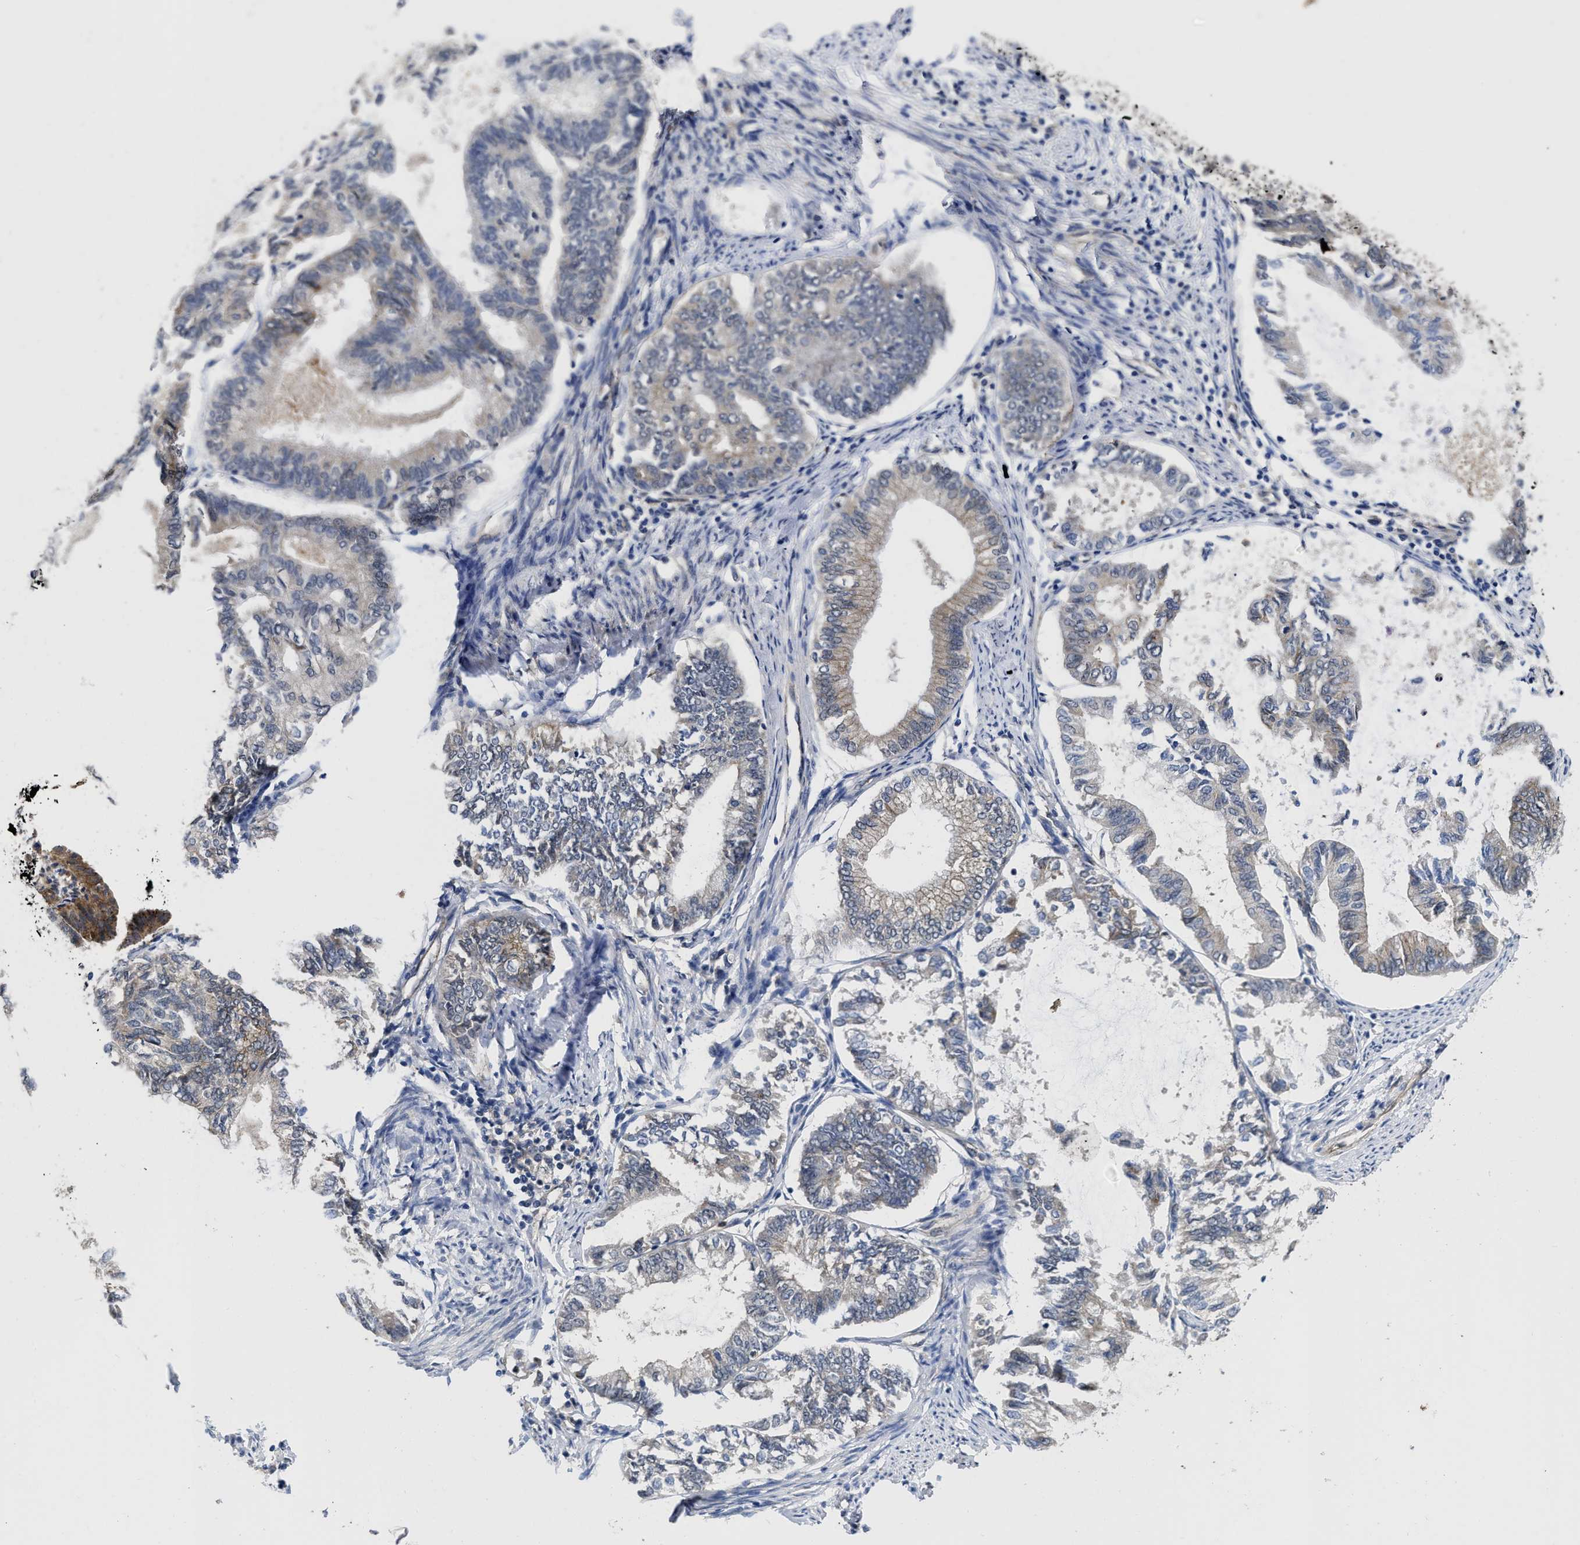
{"staining": {"intensity": "negative", "quantity": "none", "location": "none"}, "tissue": "endometrial cancer", "cell_type": "Tumor cells", "image_type": "cancer", "snomed": [{"axis": "morphology", "description": "Adenocarcinoma, NOS"}, {"axis": "topography", "description": "Endometrium"}], "caption": "High power microscopy histopathology image of an immunohistochemistry (IHC) histopathology image of endometrial adenocarcinoma, revealing no significant positivity in tumor cells. Nuclei are stained in blue.", "gene": "PKD2", "patient": {"sex": "female", "age": 86}}